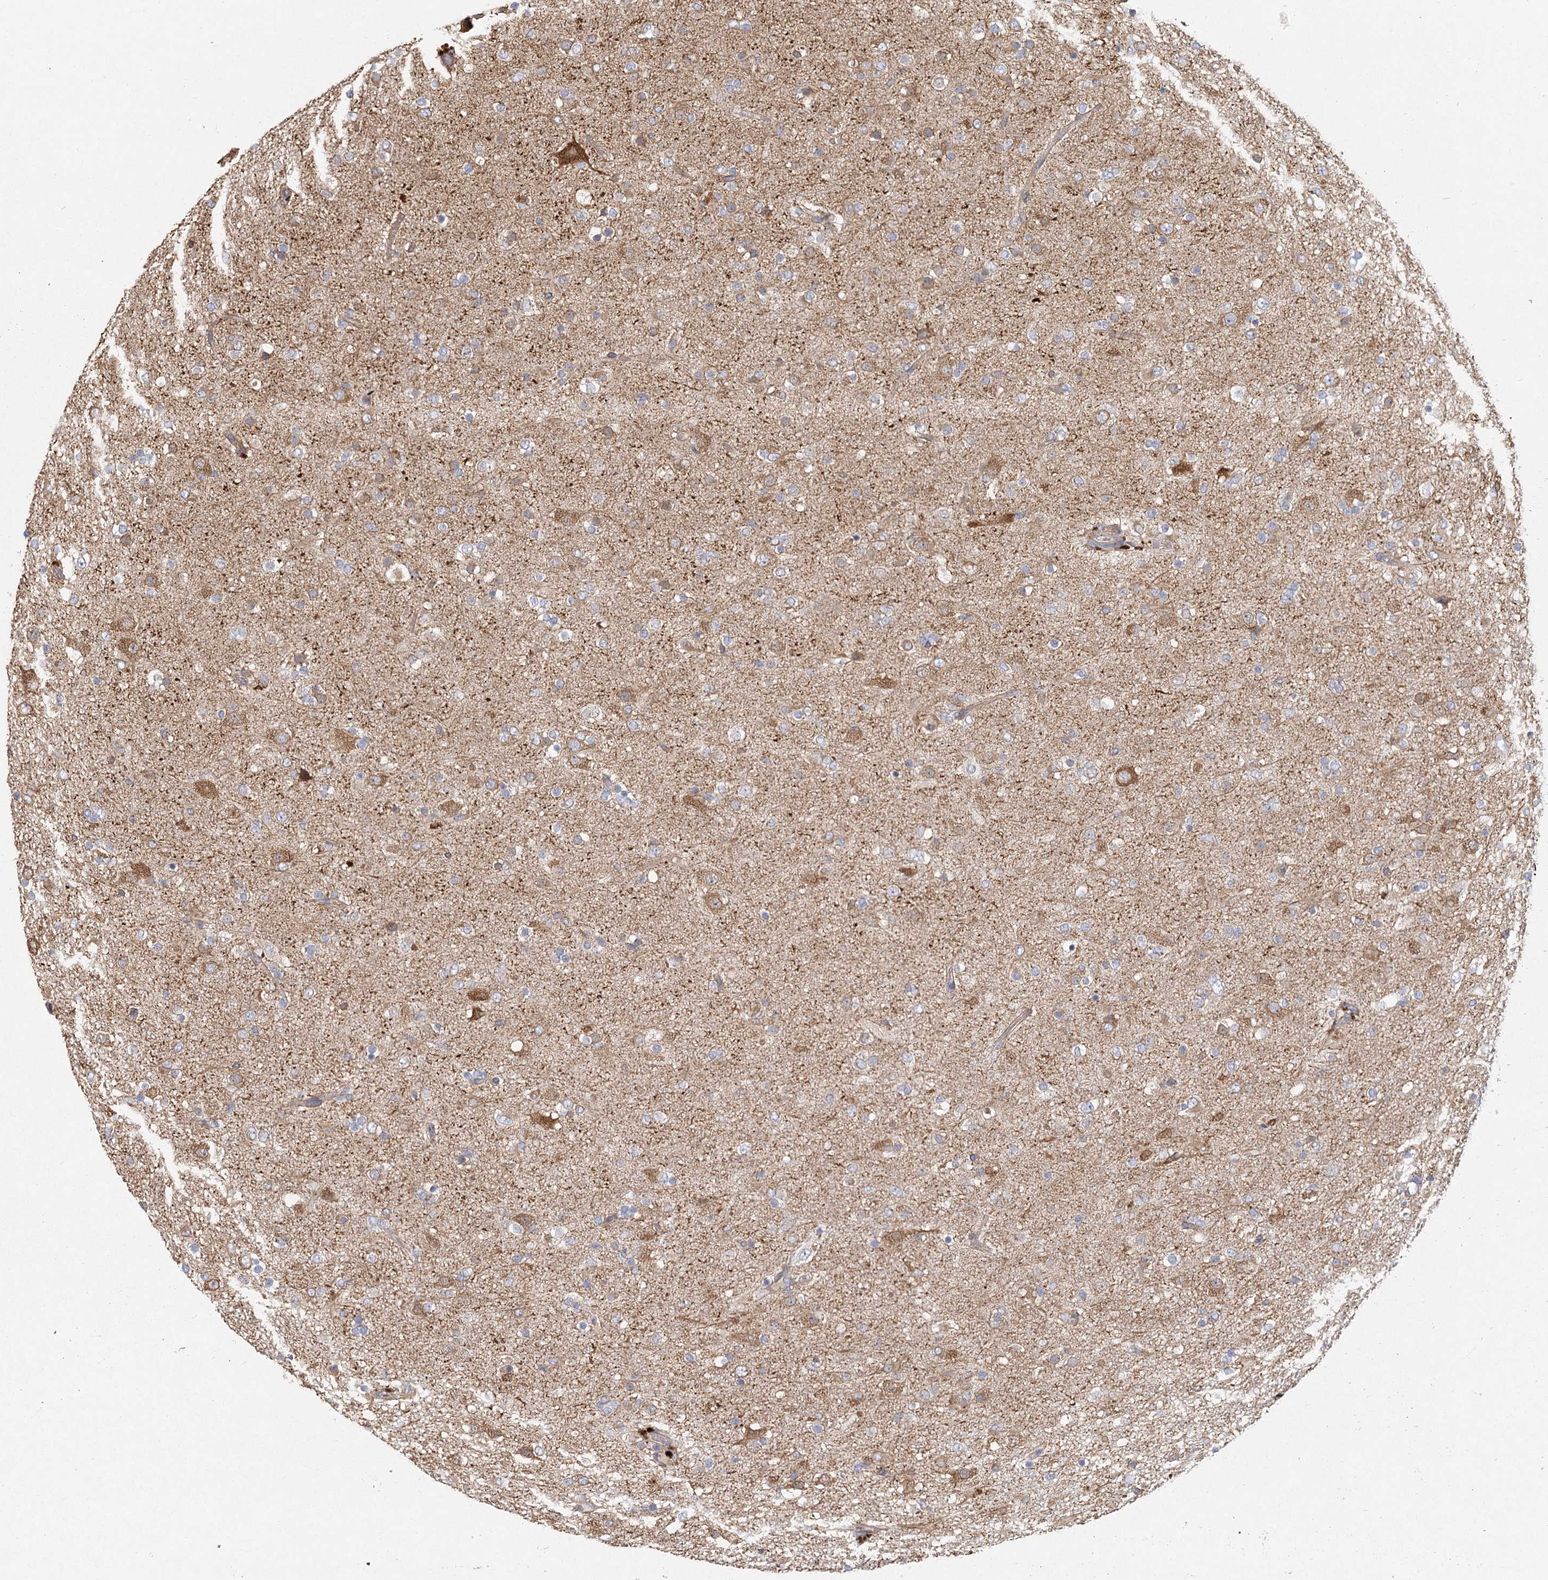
{"staining": {"intensity": "moderate", "quantity": "<25%", "location": "cytoplasmic/membranous"}, "tissue": "glioma", "cell_type": "Tumor cells", "image_type": "cancer", "snomed": [{"axis": "morphology", "description": "Glioma, malignant, Low grade"}, {"axis": "topography", "description": "Brain"}], "caption": "Malignant glioma (low-grade) stained for a protein reveals moderate cytoplasmic/membranous positivity in tumor cells. (IHC, brightfield microscopy, high magnification).", "gene": "CNTLN", "patient": {"sex": "male", "age": 65}}